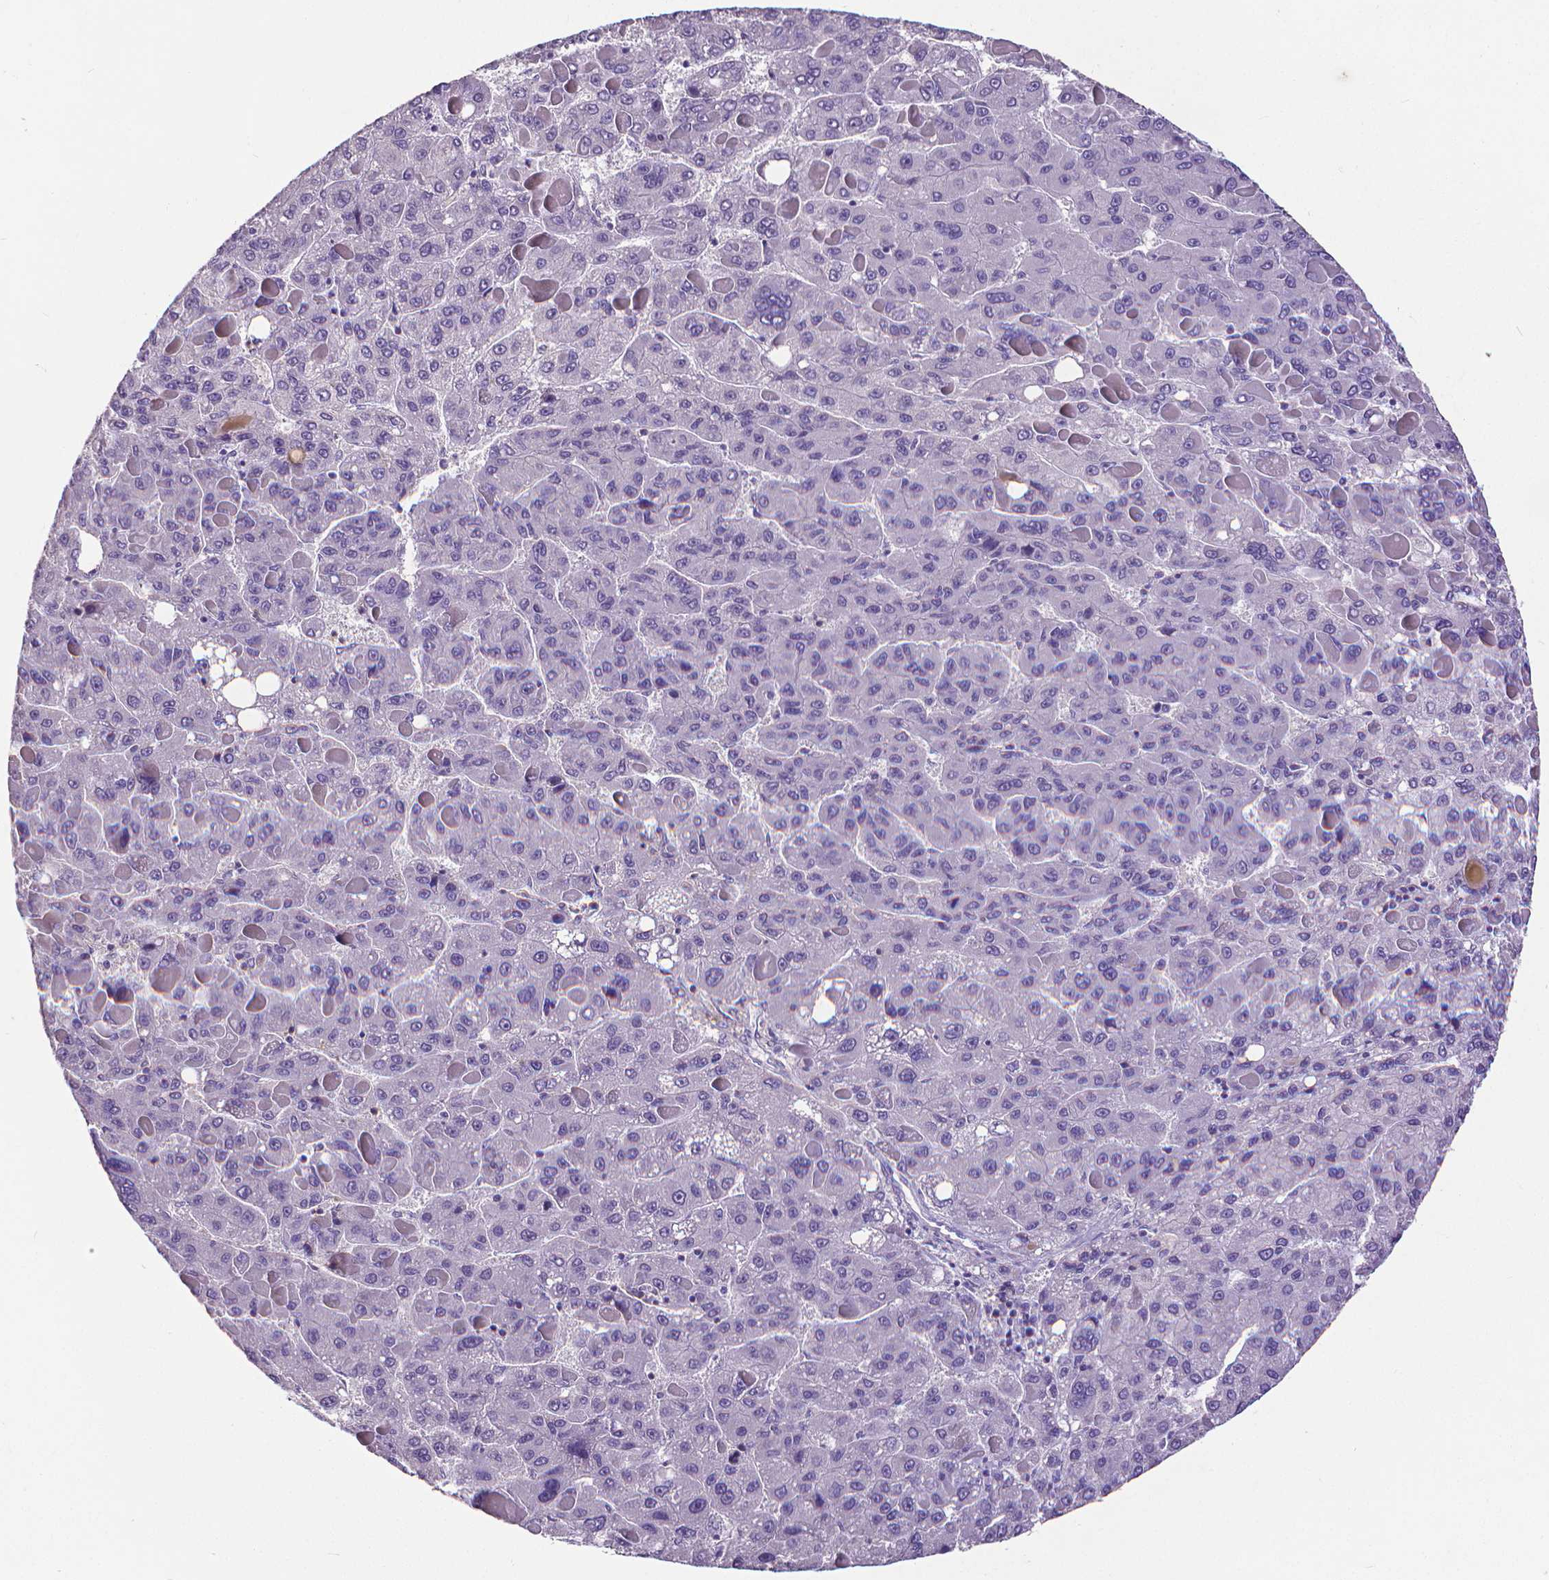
{"staining": {"intensity": "negative", "quantity": "none", "location": "none"}, "tissue": "liver cancer", "cell_type": "Tumor cells", "image_type": "cancer", "snomed": [{"axis": "morphology", "description": "Carcinoma, Hepatocellular, NOS"}, {"axis": "topography", "description": "Liver"}], "caption": "Immunohistochemical staining of human liver cancer (hepatocellular carcinoma) displays no significant expression in tumor cells. (Stains: DAB immunohistochemistry (IHC) with hematoxylin counter stain, Microscopy: brightfield microscopy at high magnification).", "gene": "CD4", "patient": {"sex": "female", "age": 82}}